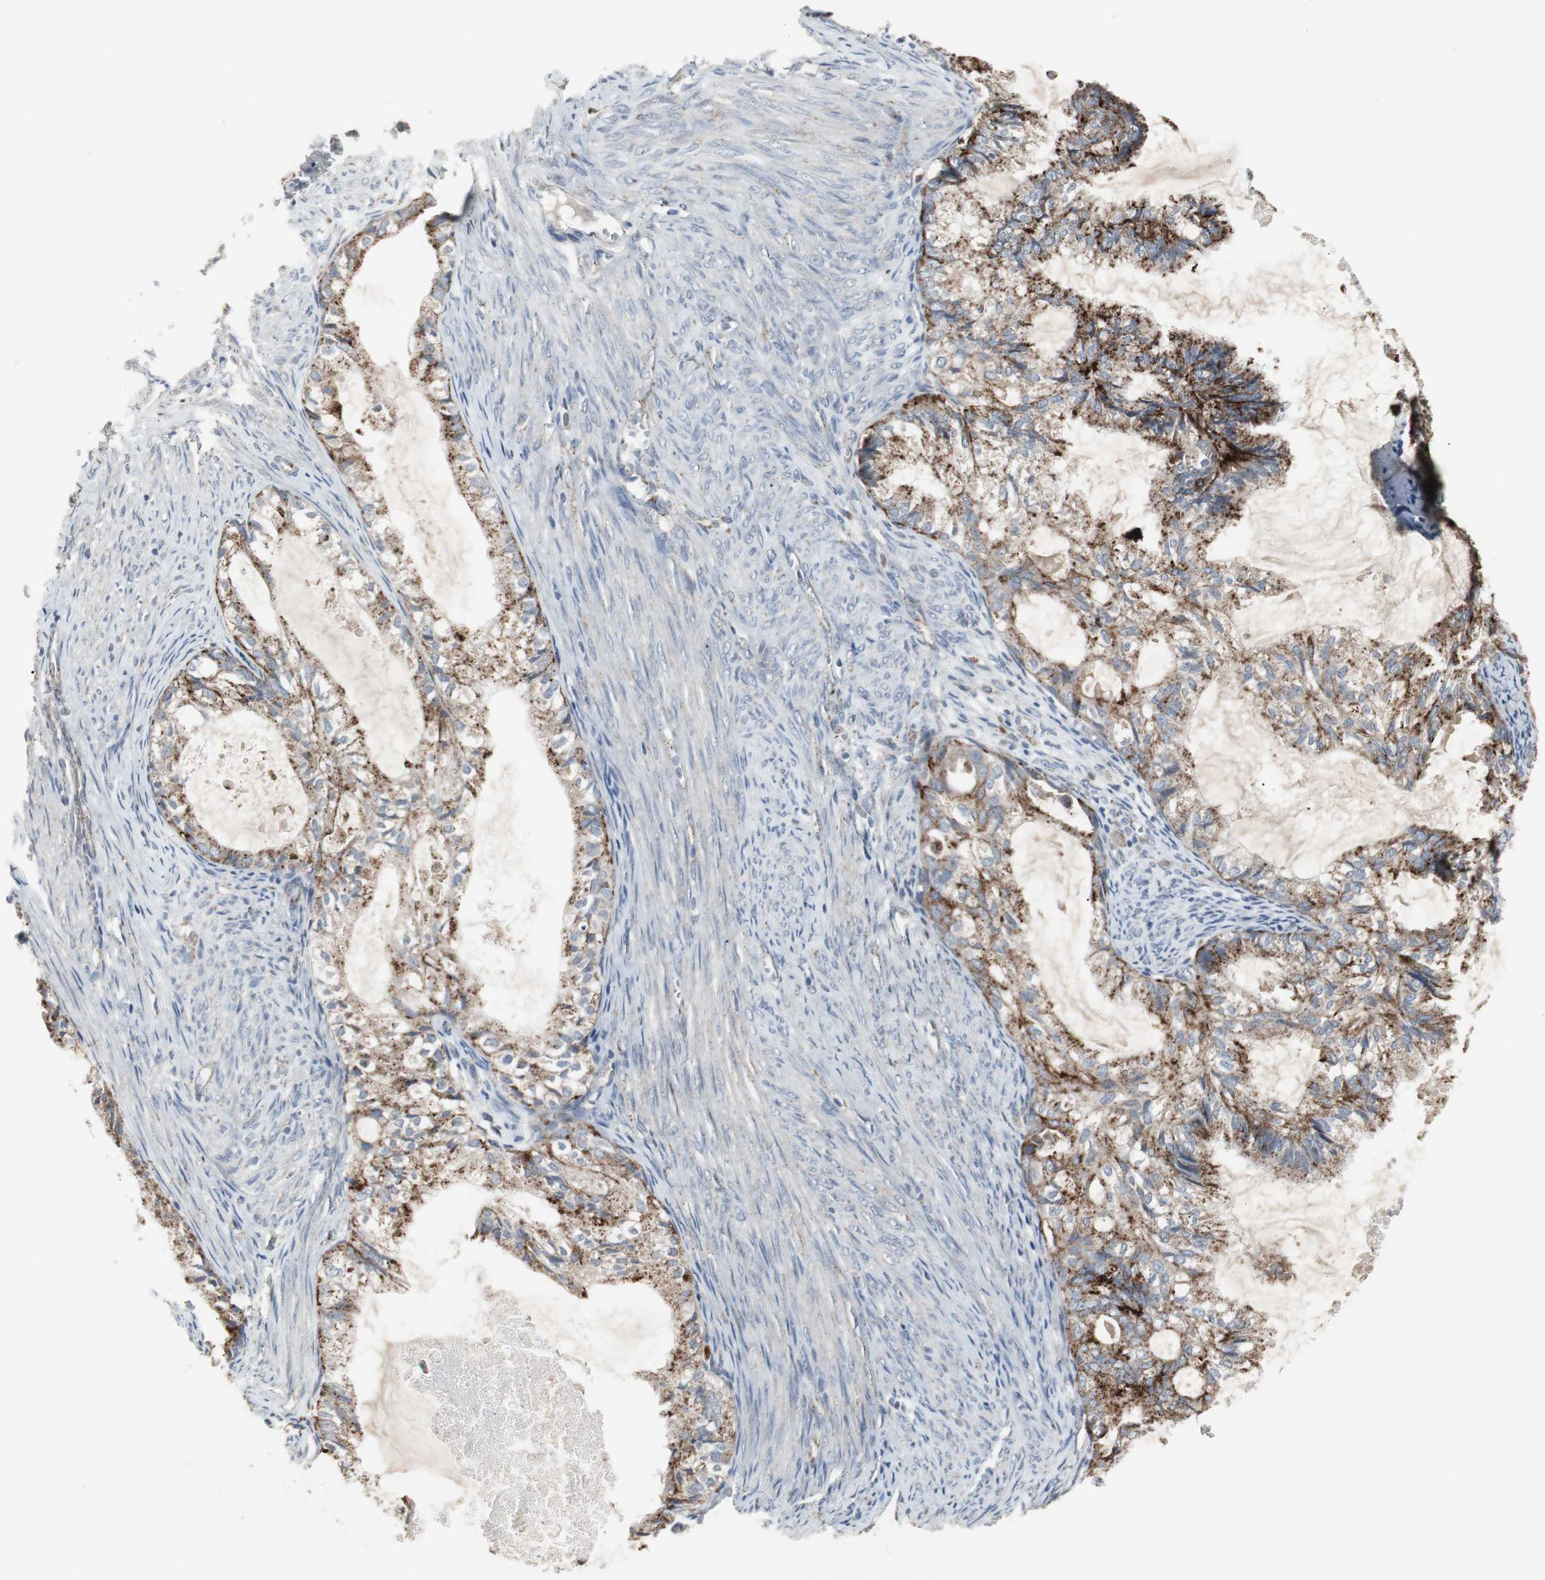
{"staining": {"intensity": "strong", "quantity": ">75%", "location": "cytoplasmic/membranous"}, "tissue": "cervical cancer", "cell_type": "Tumor cells", "image_type": "cancer", "snomed": [{"axis": "morphology", "description": "Normal tissue, NOS"}, {"axis": "morphology", "description": "Adenocarcinoma, NOS"}, {"axis": "topography", "description": "Cervix"}, {"axis": "topography", "description": "Endometrium"}], "caption": "Immunohistochemistry (DAB (3,3'-diaminobenzidine)) staining of cervical adenocarcinoma exhibits strong cytoplasmic/membranous protein positivity in about >75% of tumor cells.", "gene": "GBA1", "patient": {"sex": "female", "age": 86}}